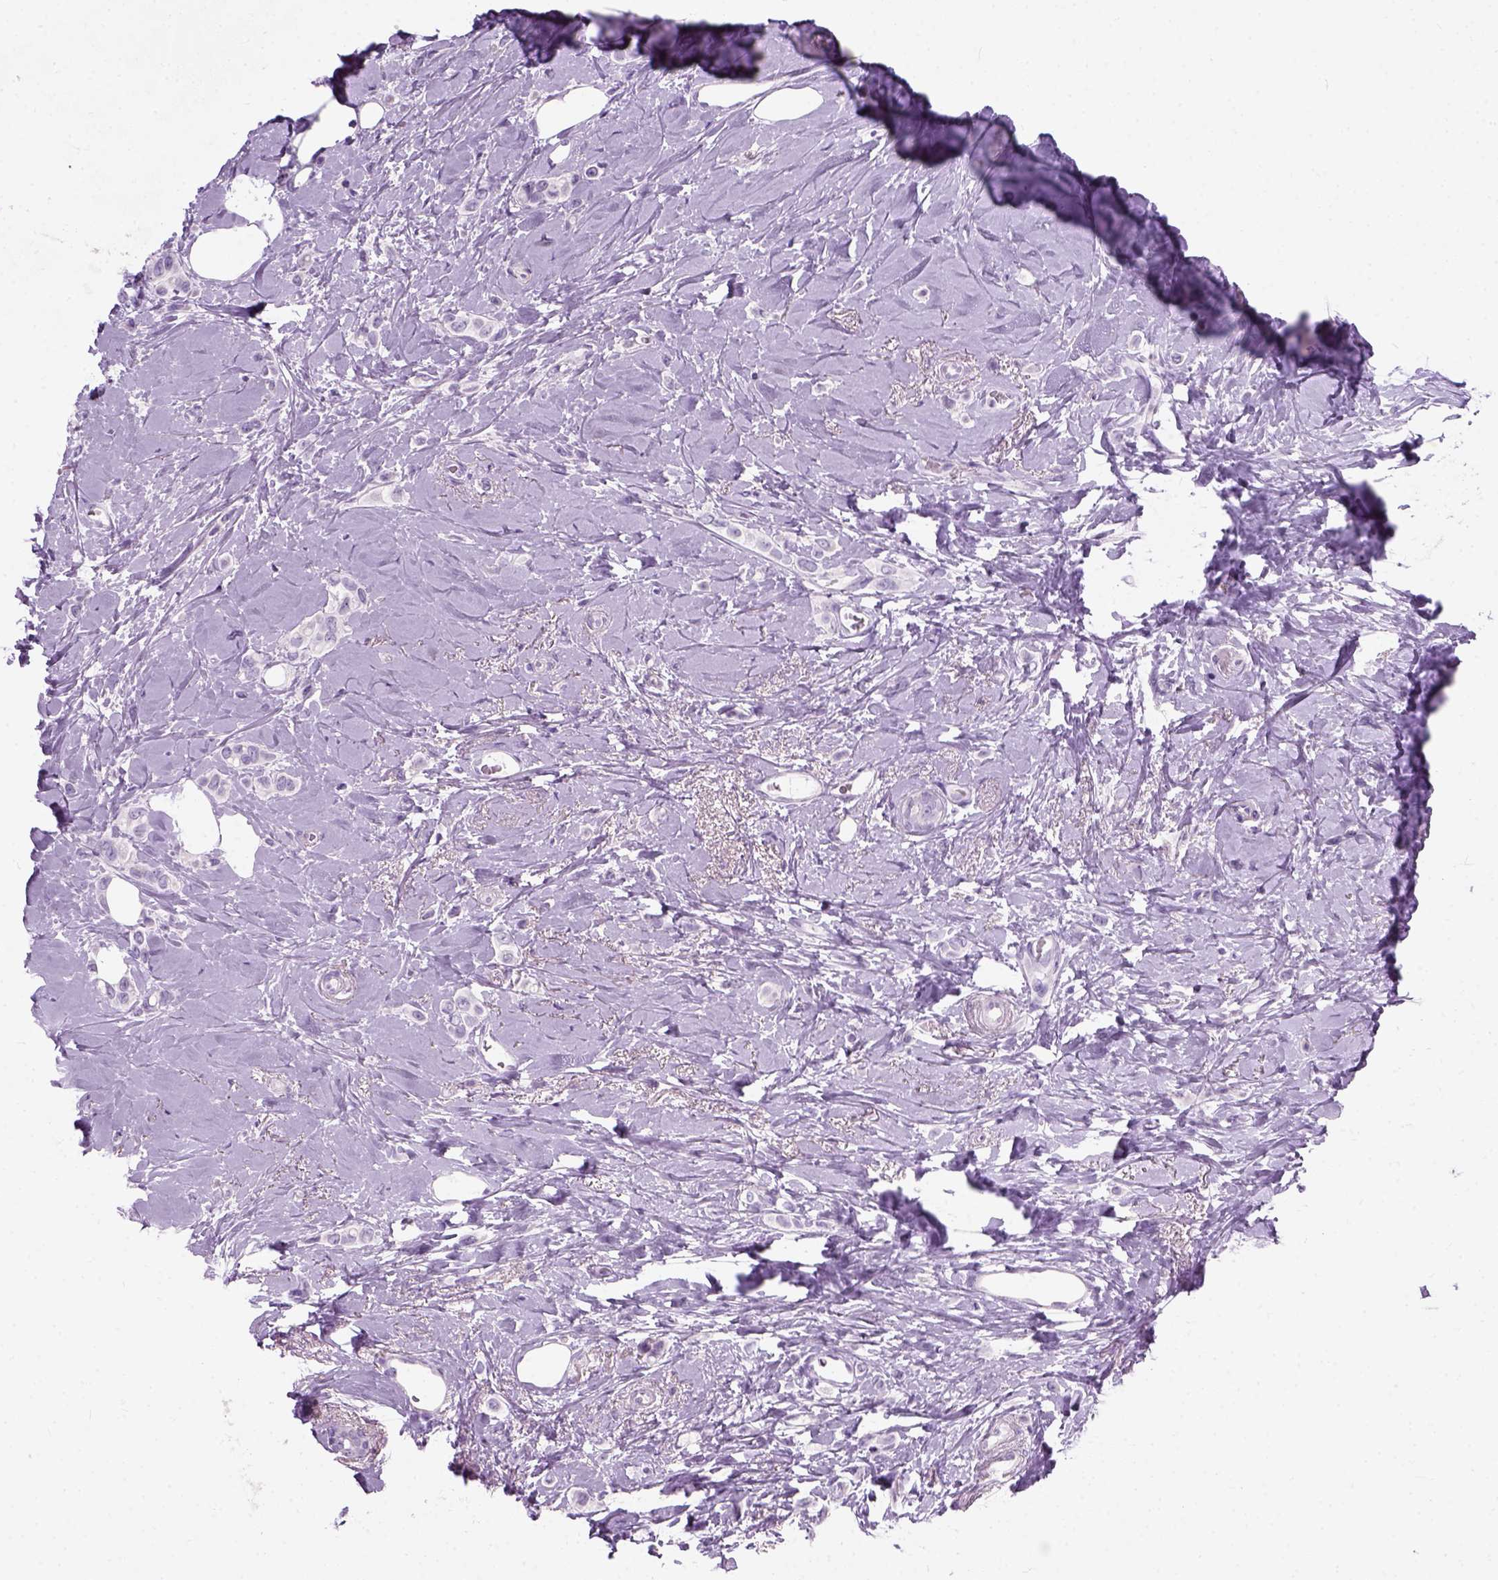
{"staining": {"intensity": "negative", "quantity": "none", "location": "none"}, "tissue": "breast cancer", "cell_type": "Tumor cells", "image_type": "cancer", "snomed": [{"axis": "morphology", "description": "Lobular carcinoma"}, {"axis": "topography", "description": "Breast"}], "caption": "IHC histopathology image of neoplastic tissue: breast lobular carcinoma stained with DAB (3,3'-diaminobenzidine) demonstrates no significant protein expression in tumor cells.", "gene": "AXDND1", "patient": {"sex": "female", "age": 66}}